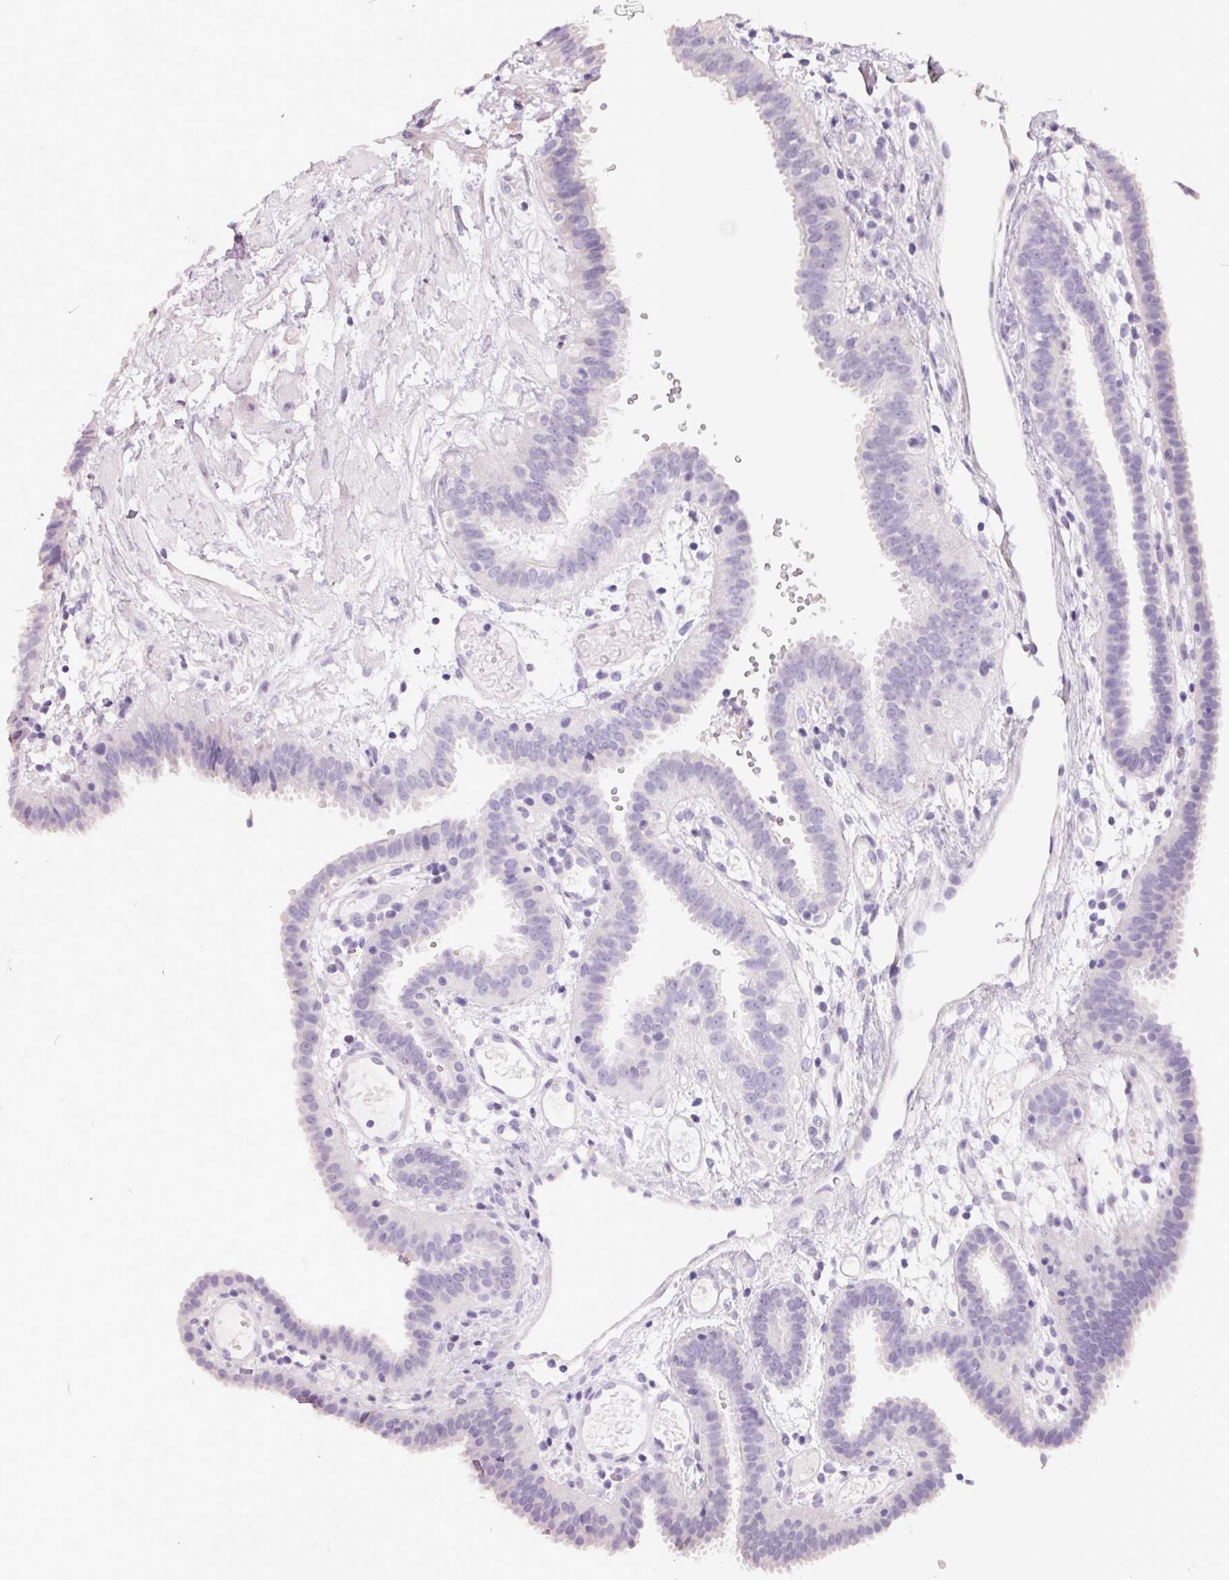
{"staining": {"intensity": "negative", "quantity": "none", "location": "none"}, "tissue": "fallopian tube", "cell_type": "Glandular cells", "image_type": "normal", "snomed": [{"axis": "morphology", "description": "Normal tissue, NOS"}, {"axis": "topography", "description": "Fallopian tube"}], "caption": "Immunohistochemical staining of benign human fallopian tube displays no significant staining in glandular cells. (IHC, brightfield microscopy, high magnification).", "gene": "FTCD", "patient": {"sex": "female", "age": 37}}